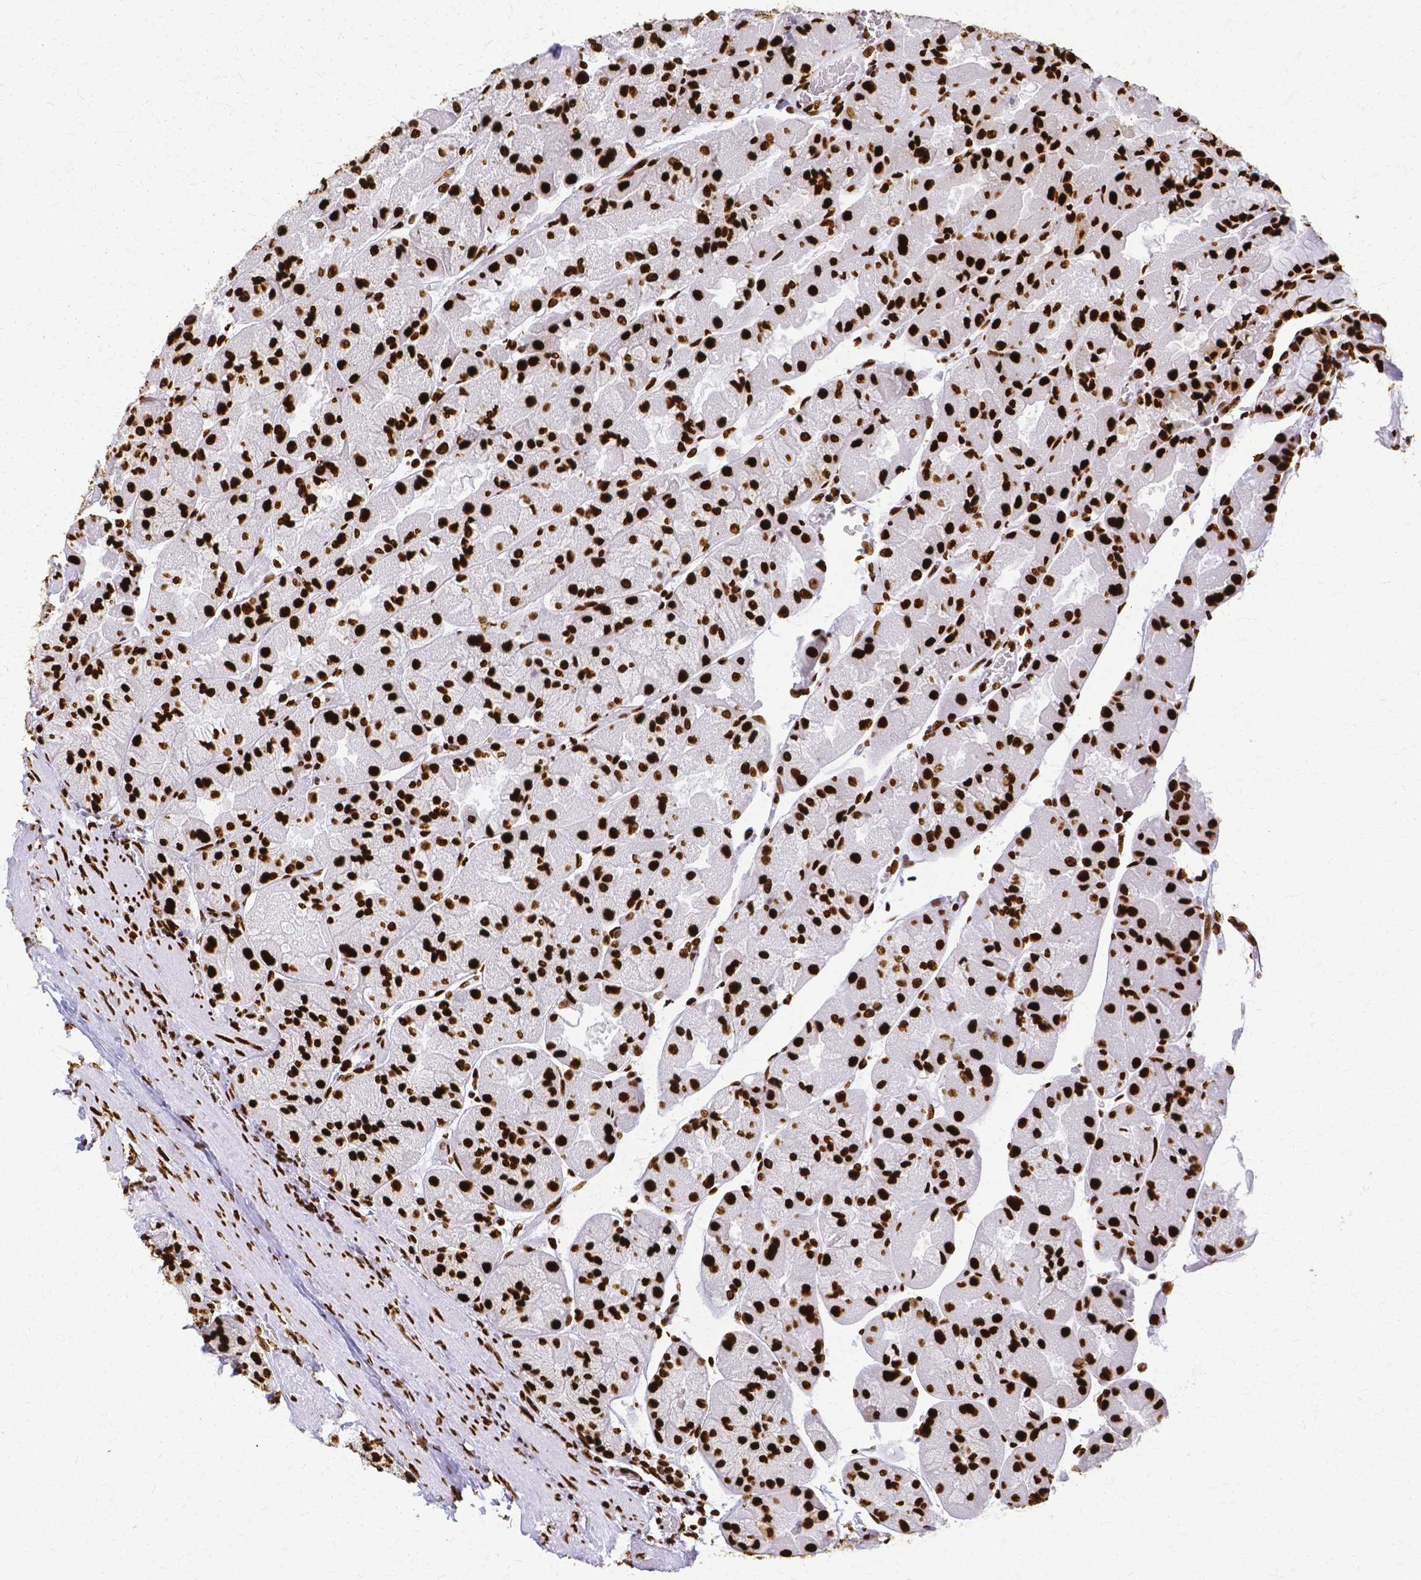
{"staining": {"intensity": "strong", "quantity": ">75%", "location": "nuclear"}, "tissue": "stomach", "cell_type": "Glandular cells", "image_type": "normal", "snomed": [{"axis": "morphology", "description": "Normal tissue, NOS"}, {"axis": "topography", "description": "Stomach"}], "caption": "Immunohistochemistry (DAB) staining of benign stomach shows strong nuclear protein positivity in about >75% of glandular cells. Immunohistochemistry (ihc) stains the protein of interest in brown and the nuclei are stained blue.", "gene": "SFPQ", "patient": {"sex": "female", "age": 61}}